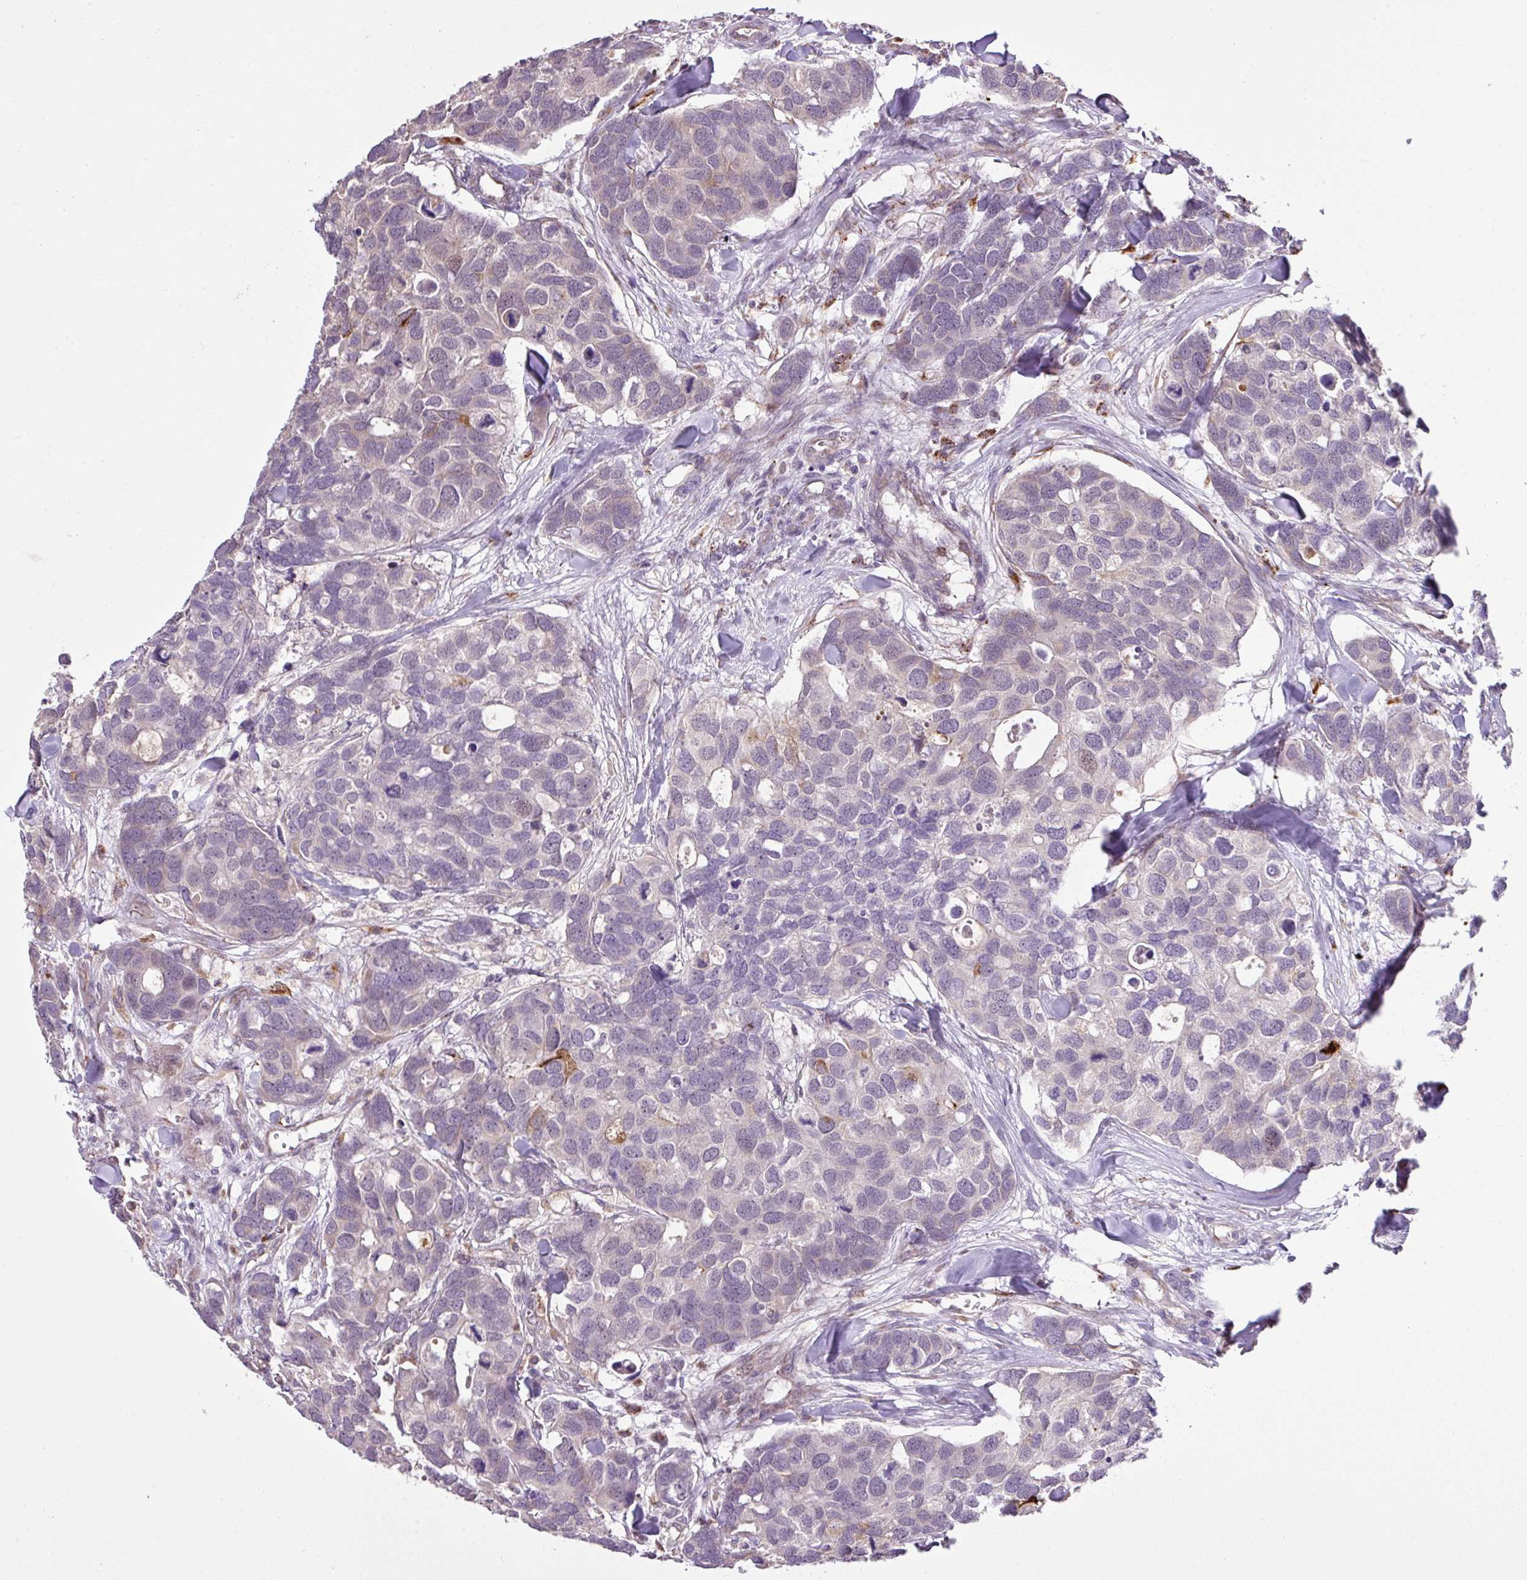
{"staining": {"intensity": "moderate", "quantity": "<25%", "location": "cytoplasmic/membranous"}, "tissue": "breast cancer", "cell_type": "Tumor cells", "image_type": "cancer", "snomed": [{"axis": "morphology", "description": "Duct carcinoma"}, {"axis": "topography", "description": "Breast"}], "caption": "The micrograph exhibits a brown stain indicating the presence of a protein in the cytoplasmic/membranous of tumor cells in breast invasive ductal carcinoma.", "gene": "SMCO4", "patient": {"sex": "female", "age": 83}}